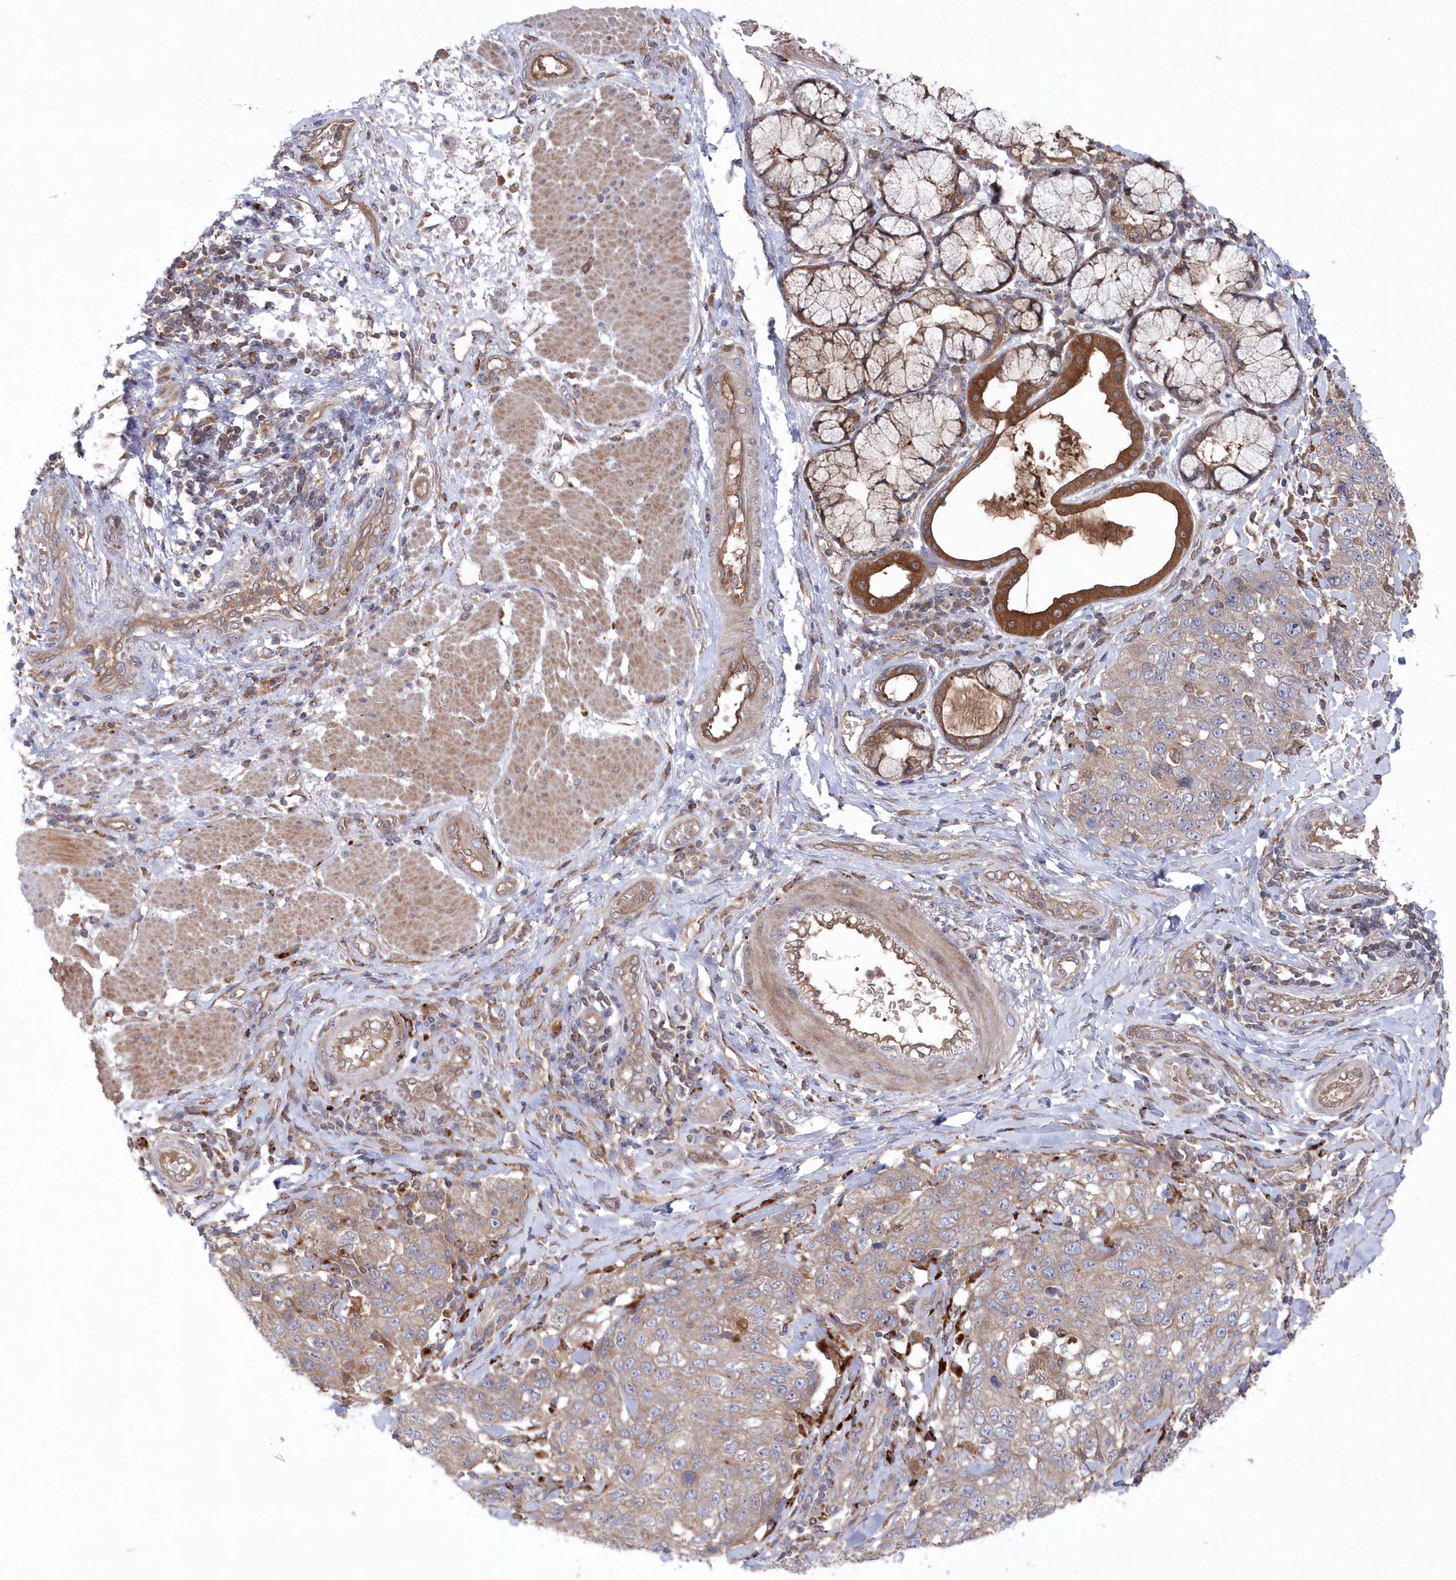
{"staining": {"intensity": "weak", "quantity": "25%-75%", "location": "cytoplasmic/membranous"}, "tissue": "stomach cancer", "cell_type": "Tumor cells", "image_type": "cancer", "snomed": [{"axis": "morphology", "description": "Adenocarcinoma, NOS"}, {"axis": "topography", "description": "Stomach"}], "caption": "Stomach cancer (adenocarcinoma) was stained to show a protein in brown. There is low levels of weak cytoplasmic/membranous expression in approximately 25%-75% of tumor cells.", "gene": "ASNSD1", "patient": {"sex": "male", "age": 48}}